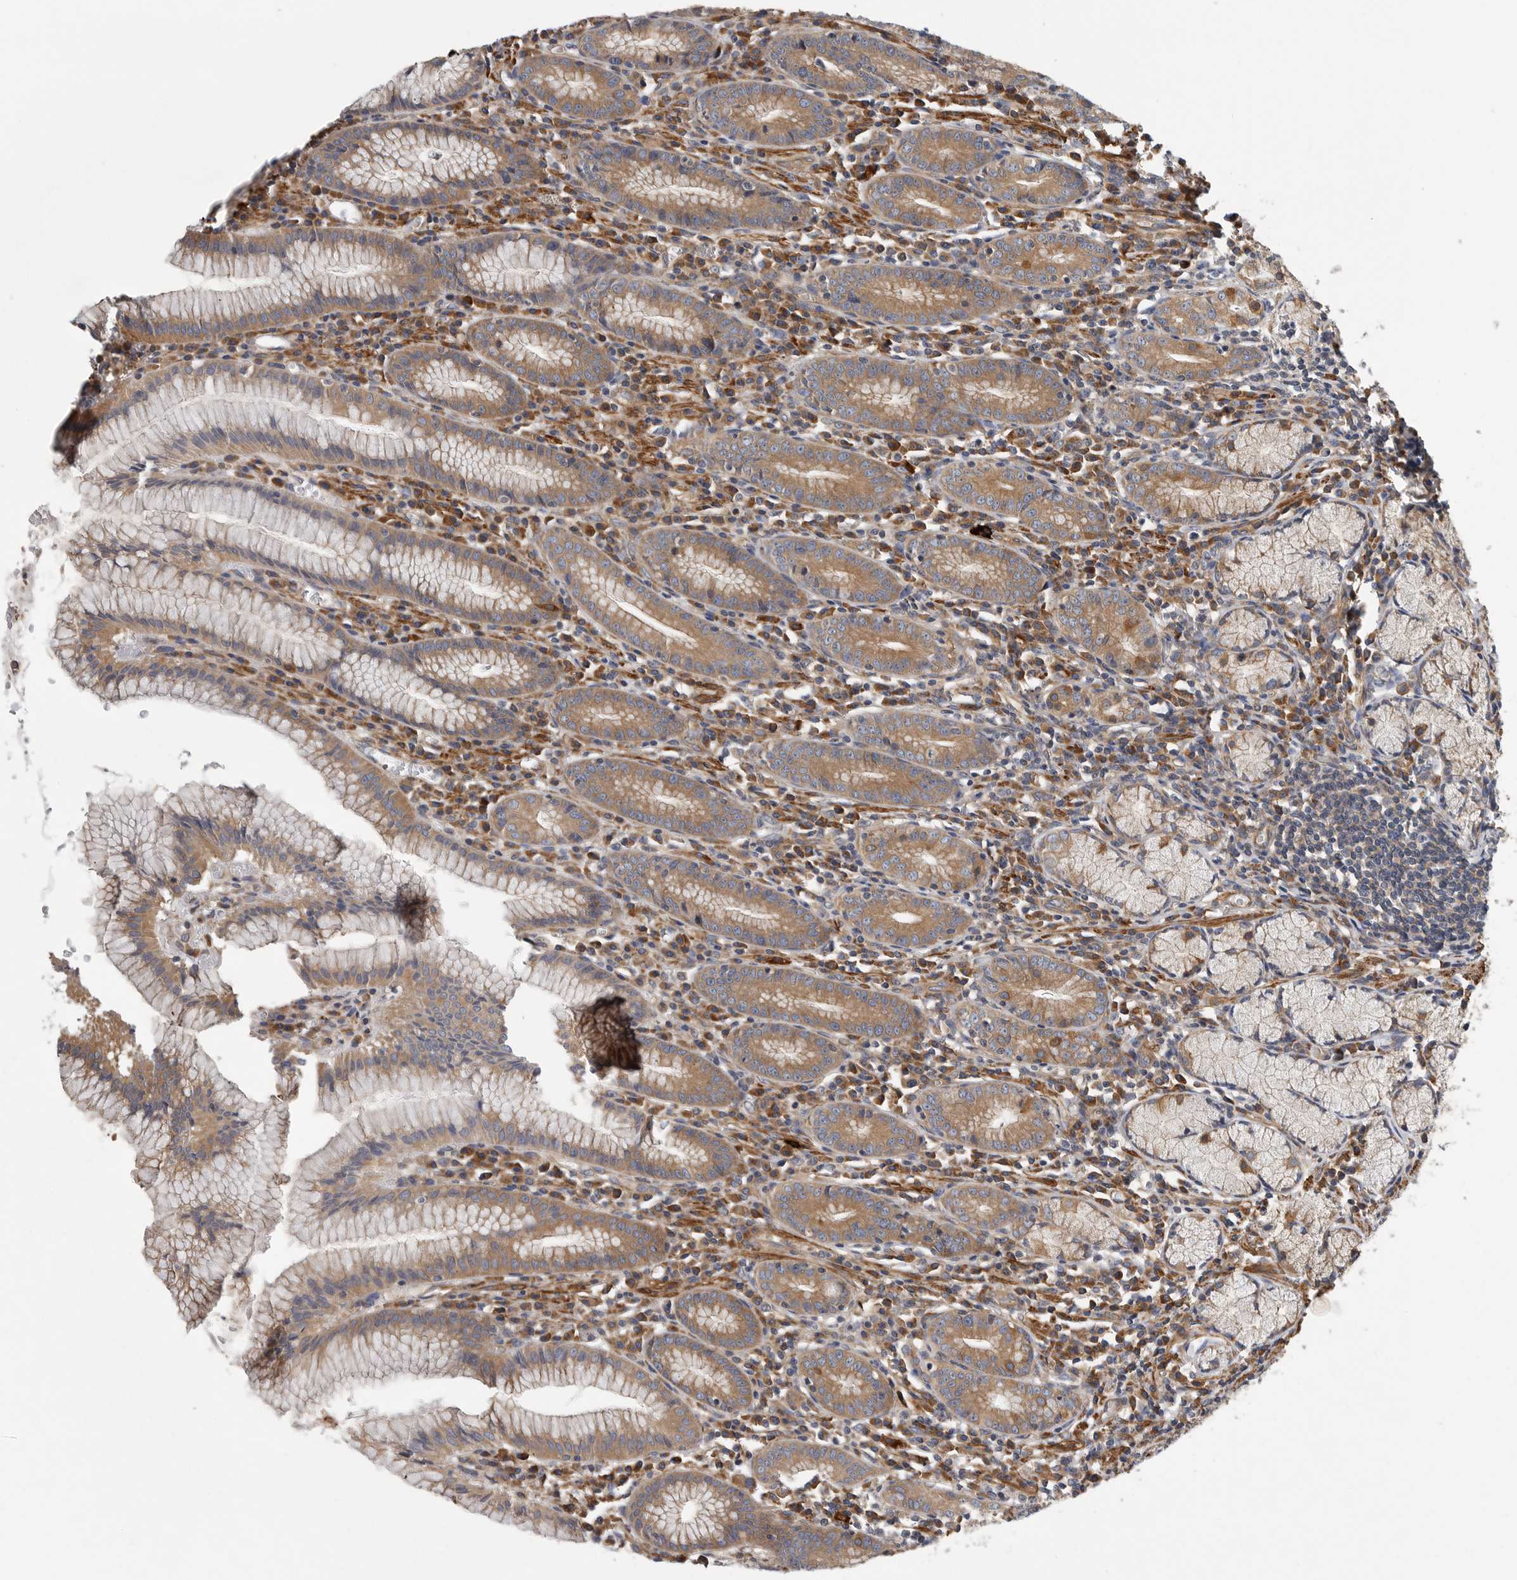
{"staining": {"intensity": "moderate", "quantity": ">75%", "location": "cytoplasmic/membranous"}, "tissue": "stomach", "cell_type": "Glandular cells", "image_type": "normal", "snomed": [{"axis": "morphology", "description": "Normal tissue, NOS"}, {"axis": "topography", "description": "Stomach"}], "caption": "Immunohistochemistry (IHC) image of unremarkable stomach: human stomach stained using IHC exhibits medium levels of moderate protein expression localized specifically in the cytoplasmic/membranous of glandular cells, appearing as a cytoplasmic/membranous brown color.", "gene": "OXR1", "patient": {"sex": "male", "age": 55}}